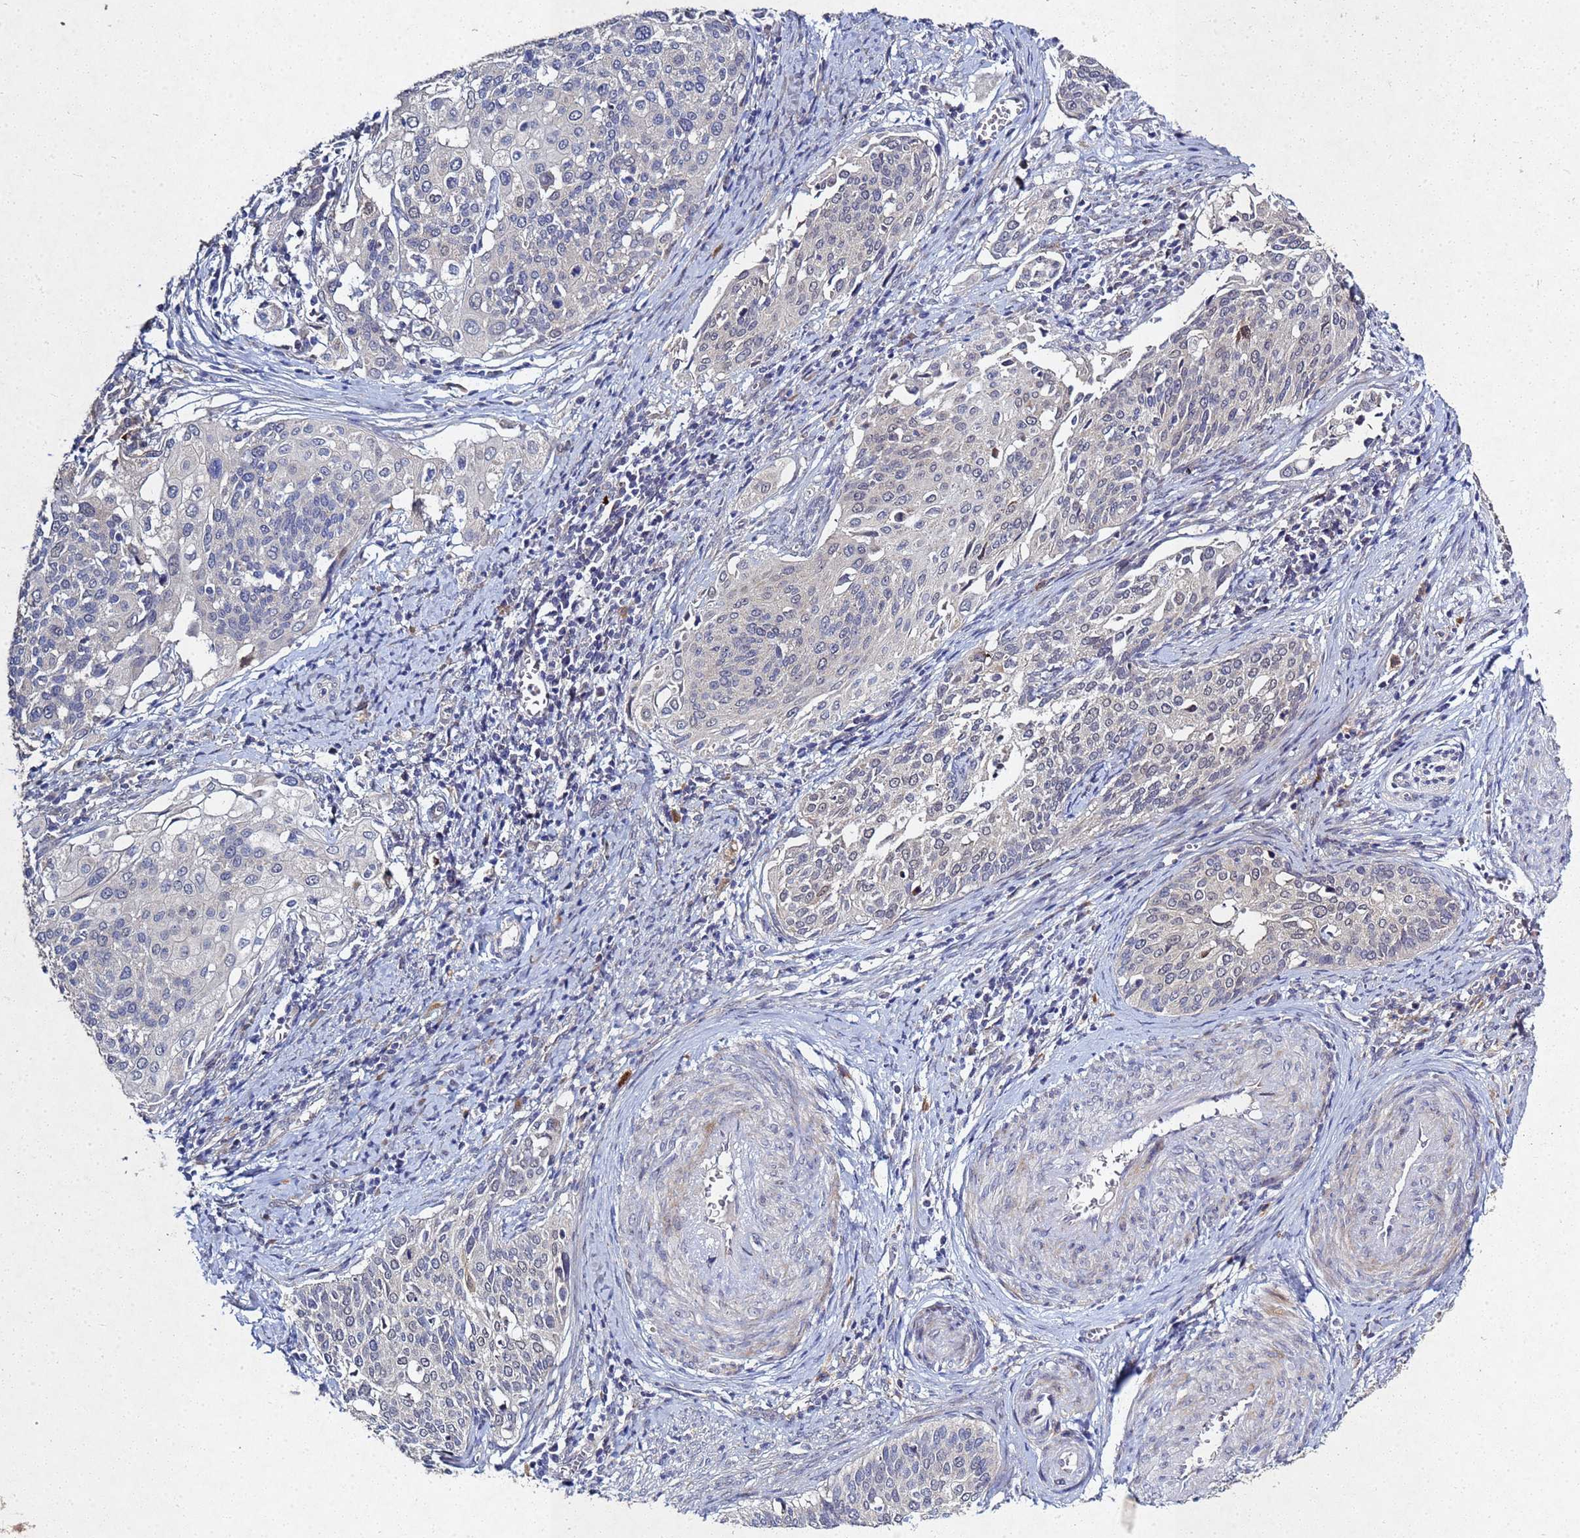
{"staining": {"intensity": "negative", "quantity": "none", "location": "none"}, "tissue": "cervical cancer", "cell_type": "Tumor cells", "image_type": "cancer", "snomed": [{"axis": "morphology", "description": "Squamous cell carcinoma, NOS"}, {"axis": "topography", "description": "Cervix"}], "caption": "Micrograph shows no significant protein positivity in tumor cells of cervical cancer.", "gene": "TNPO2", "patient": {"sex": "female", "age": 44}}